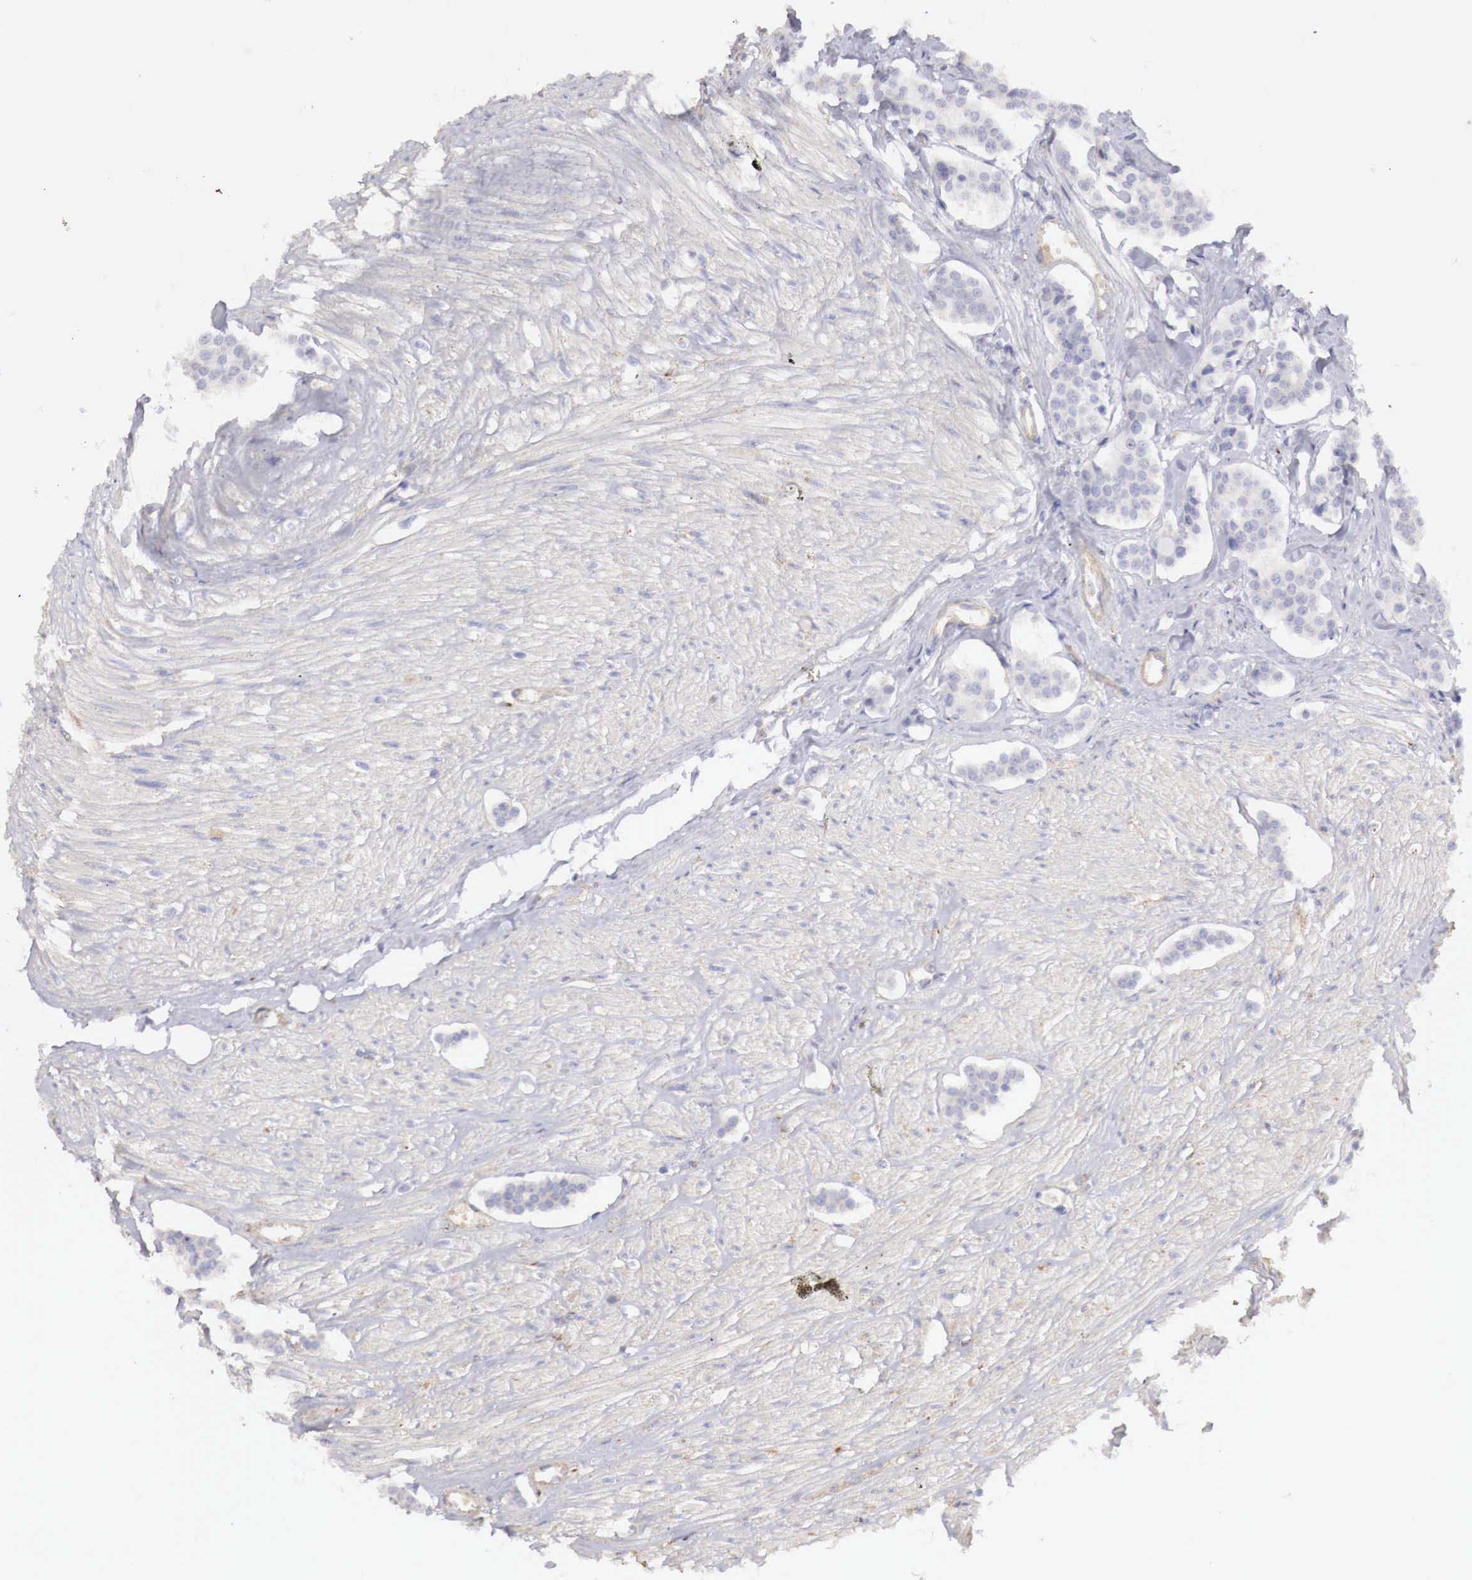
{"staining": {"intensity": "negative", "quantity": "none", "location": "none"}, "tissue": "carcinoid", "cell_type": "Tumor cells", "image_type": "cancer", "snomed": [{"axis": "morphology", "description": "Carcinoid, malignant, NOS"}, {"axis": "topography", "description": "Small intestine"}], "caption": "Immunohistochemistry histopathology image of malignant carcinoid stained for a protein (brown), which reveals no staining in tumor cells.", "gene": "KLHDC7B", "patient": {"sex": "male", "age": 60}}